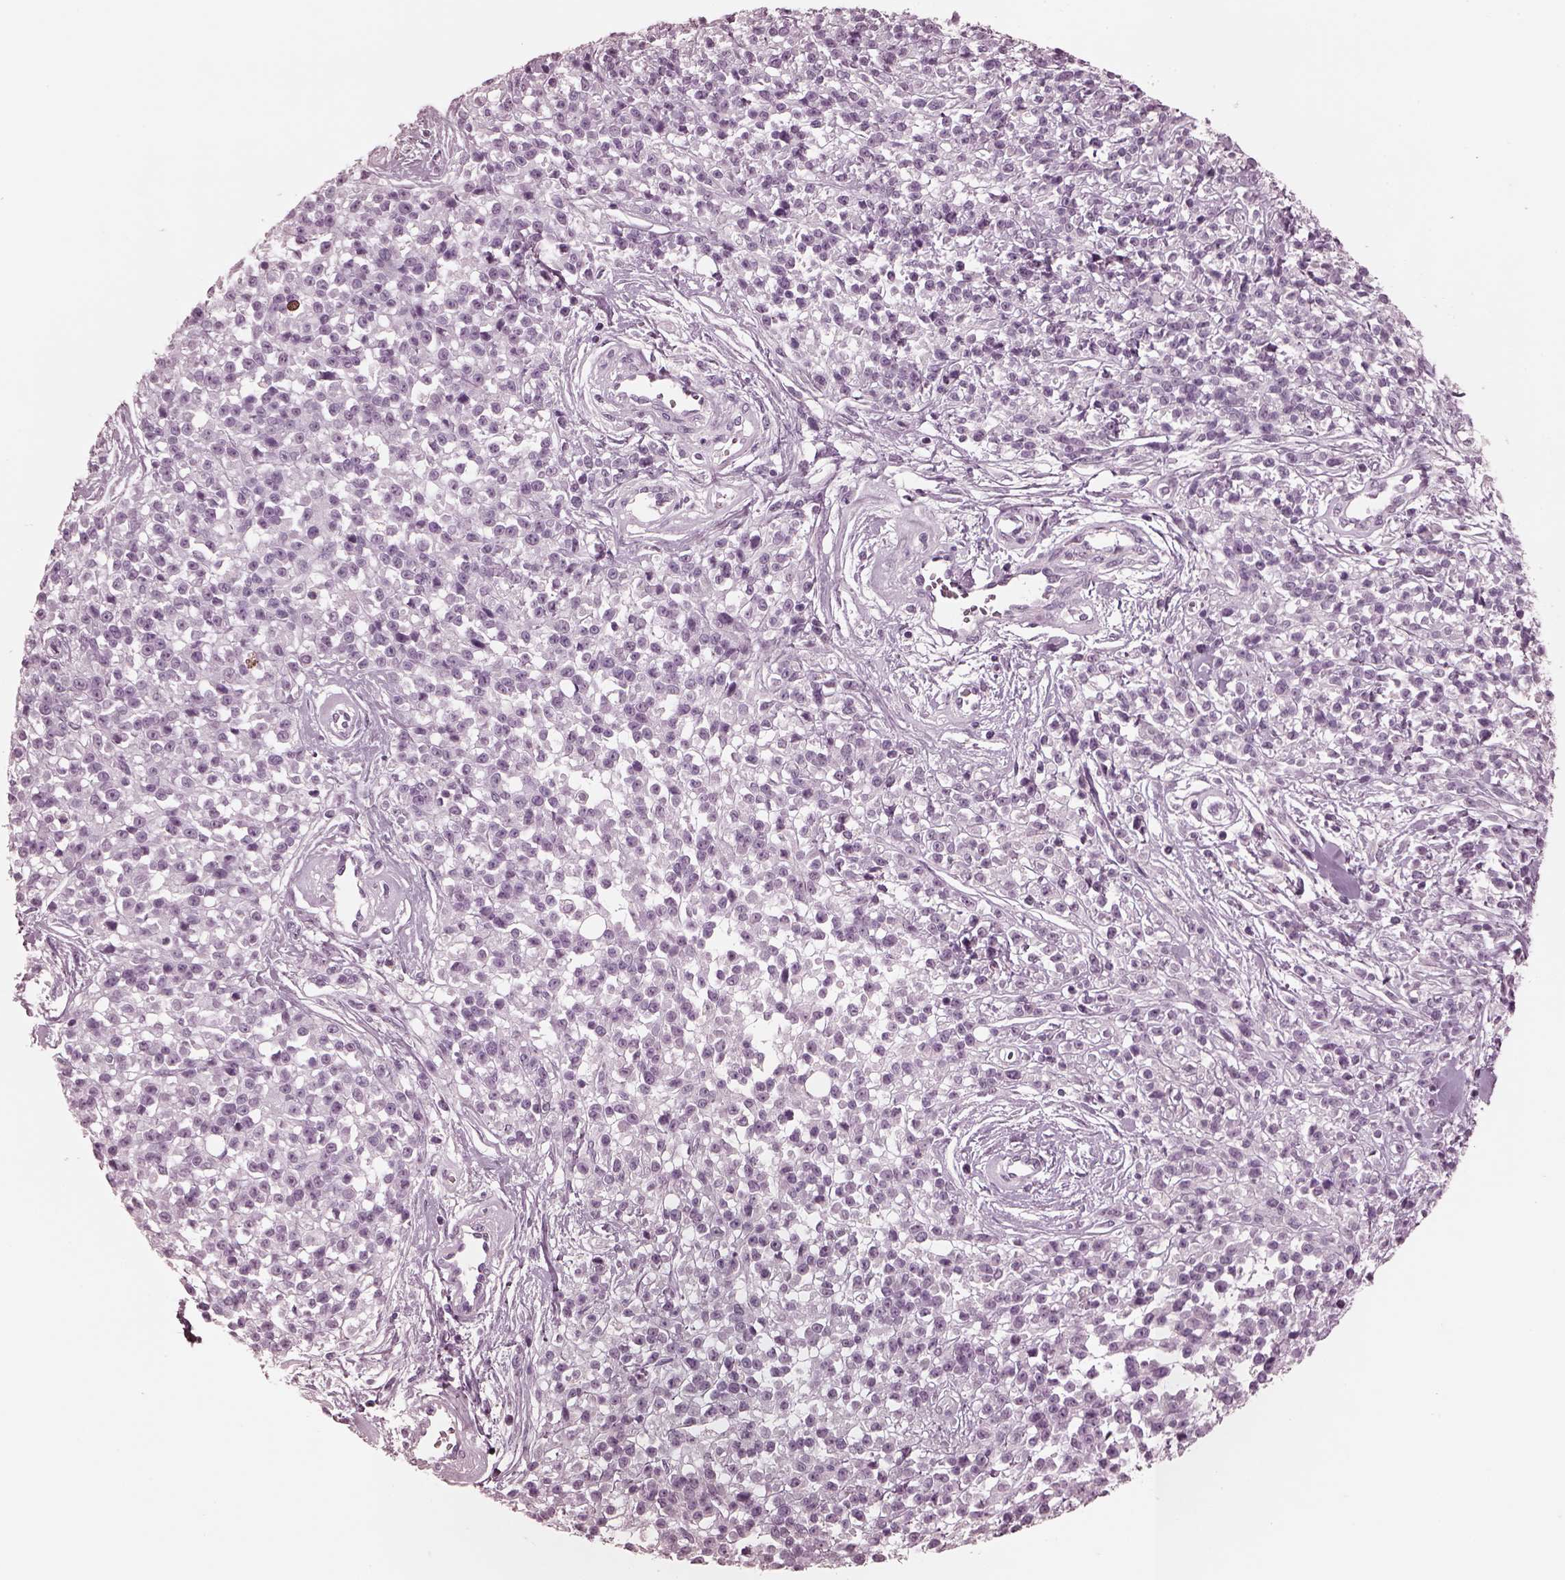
{"staining": {"intensity": "negative", "quantity": "none", "location": "none"}, "tissue": "melanoma", "cell_type": "Tumor cells", "image_type": "cancer", "snomed": [{"axis": "morphology", "description": "Malignant melanoma, NOS"}, {"axis": "topography", "description": "Skin"}, {"axis": "topography", "description": "Skin of trunk"}], "caption": "This photomicrograph is of malignant melanoma stained with immunohistochemistry to label a protein in brown with the nuclei are counter-stained blue. There is no positivity in tumor cells. (Stains: DAB immunohistochemistry with hematoxylin counter stain, Microscopy: brightfield microscopy at high magnification).", "gene": "CGA", "patient": {"sex": "male", "age": 74}}